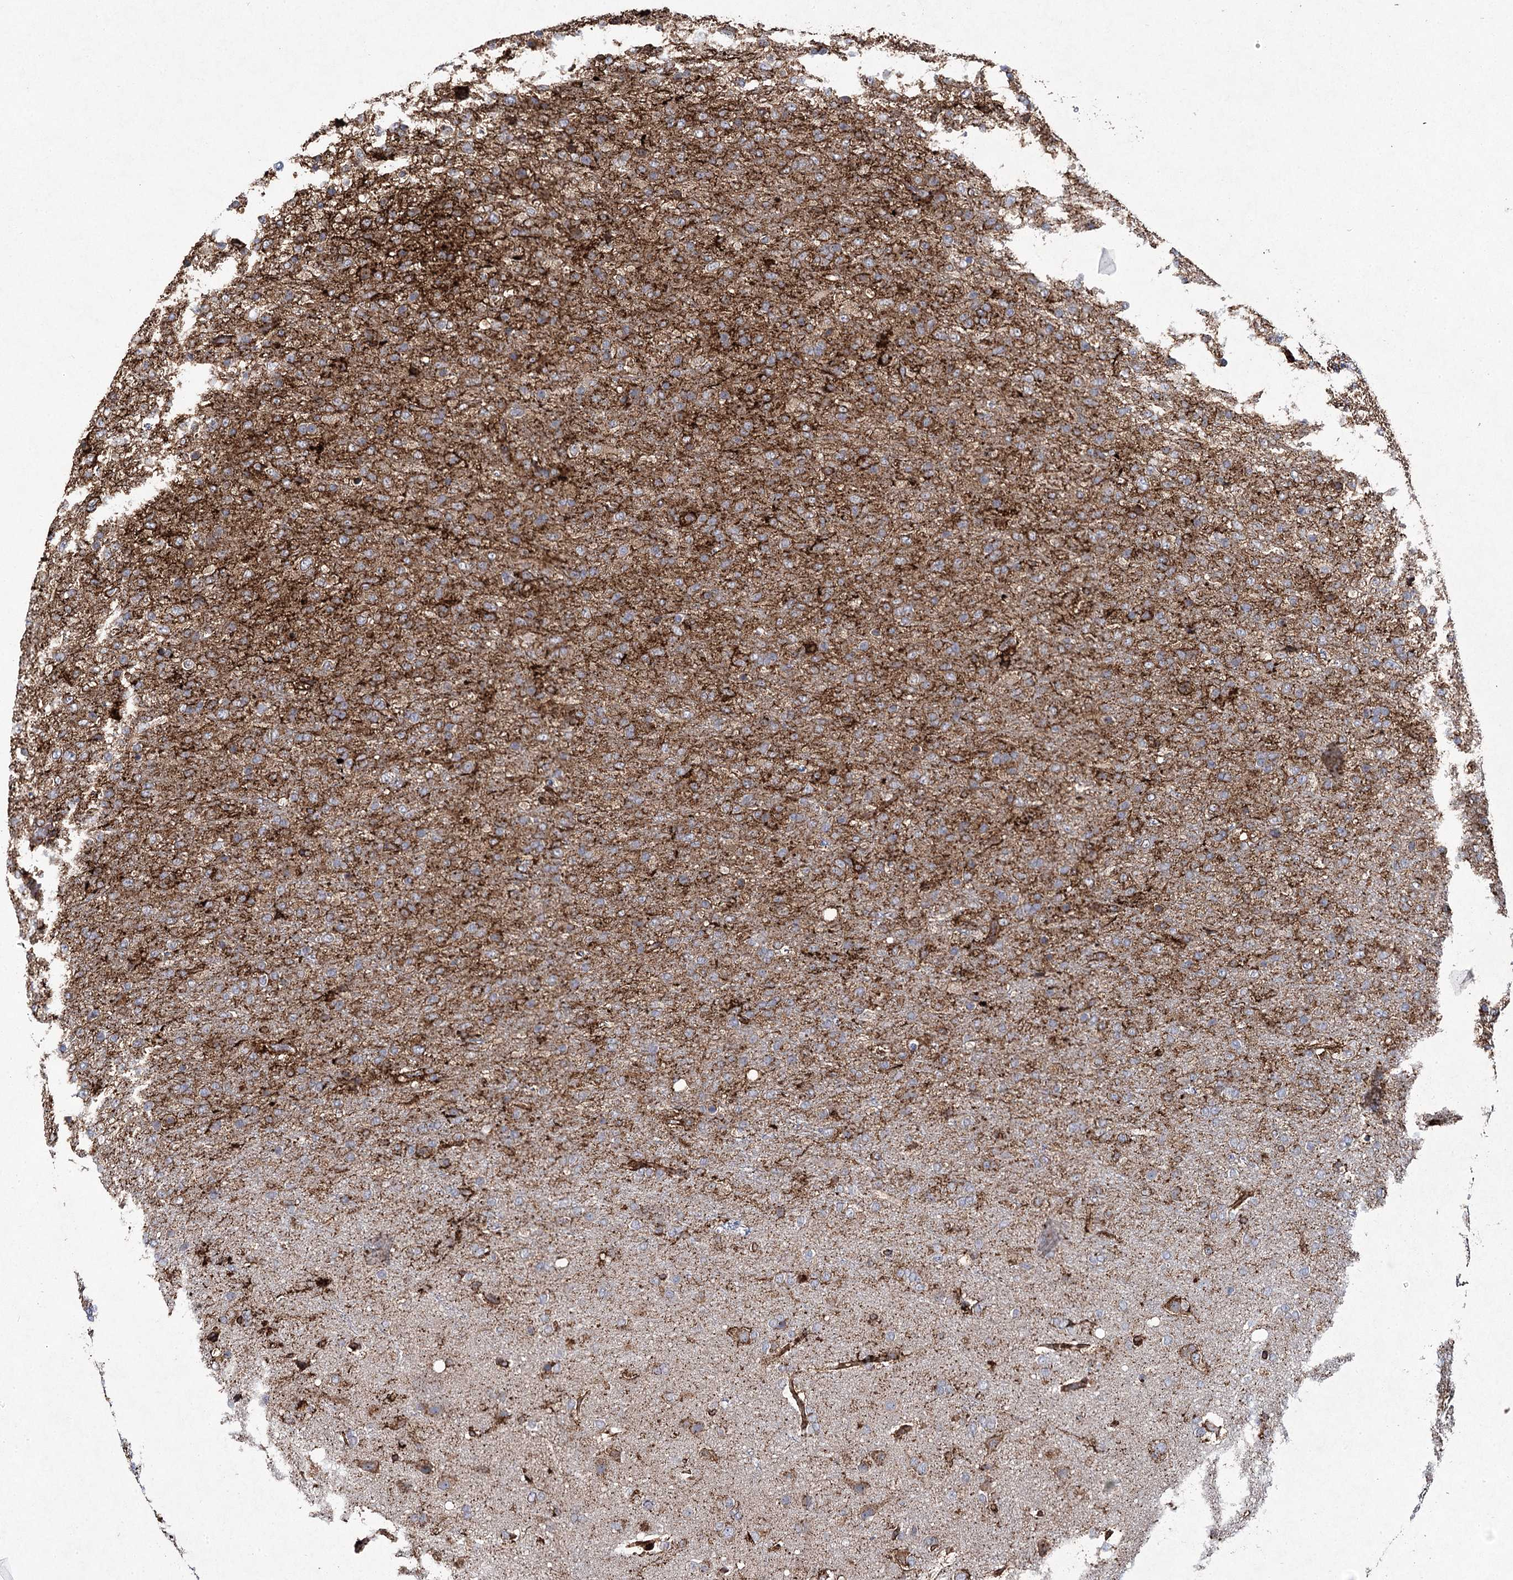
{"staining": {"intensity": "moderate", "quantity": "<25%", "location": "cytoplasmic/membranous"}, "tissue": "glioma", "cell_type": "Tumor cells", "image_type": "cancer", "snomed": [{"axis": "morphology", "description": "Glioma, malignant, High grade"}, {"axis": "topography", "description": "Brain"}], "caption": "Protein analysis of malignant high-grade glioma tissue shows moderate cytoplasmic/membranous positivity in about <25% of tumor cells.", "gene": "DCUN1D4", "patient": {"sex": "female", "age": 74}}